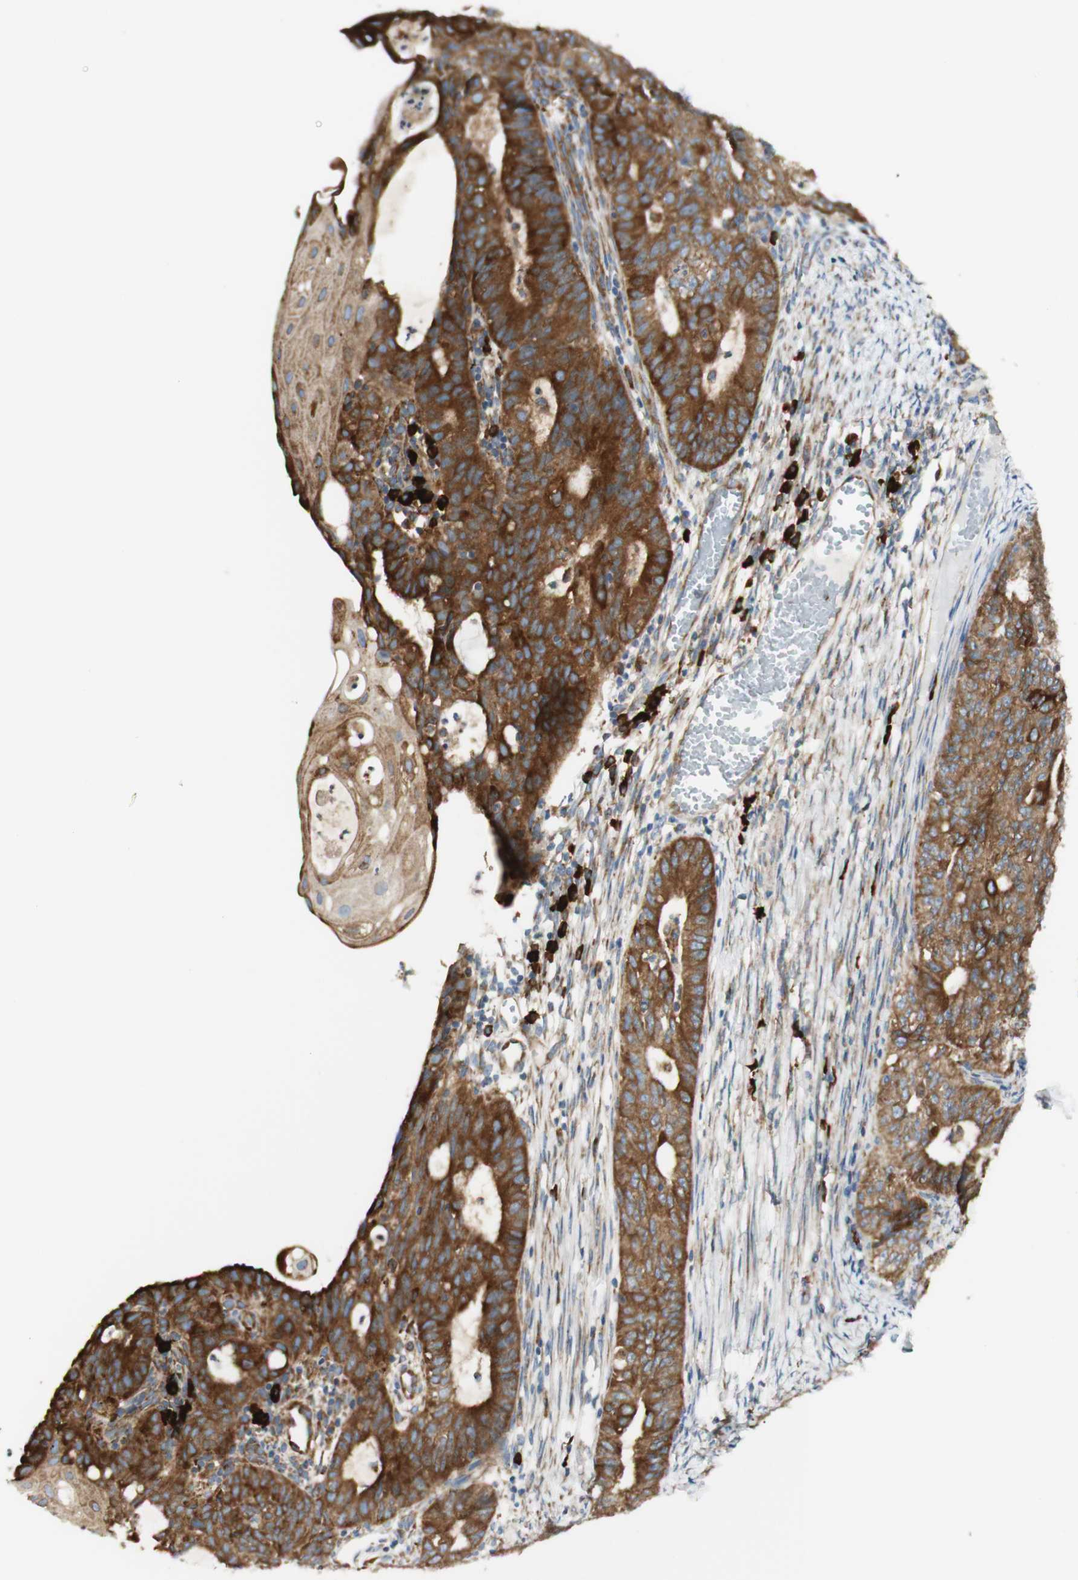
{"staining": {"intensity": "strong", "quantity": ">75%", "location": "cytoplasmic/membranous"}, "tissue": "endometrial cancer", "cell_type": "Tumor cells", "image_type": "cancer", "snomed": [{"axis": "morphology", "description": "Adenocarcinoma, NOS"}, {"axis": "topography", "description": "Endometrium"}], "caption": "Human adenocarcinoma (endometrial) stained with a protein marker exhibits strong staining in tumor cells.", "gene": "MANF", "patient": {"sex": "female", "age": 32}}